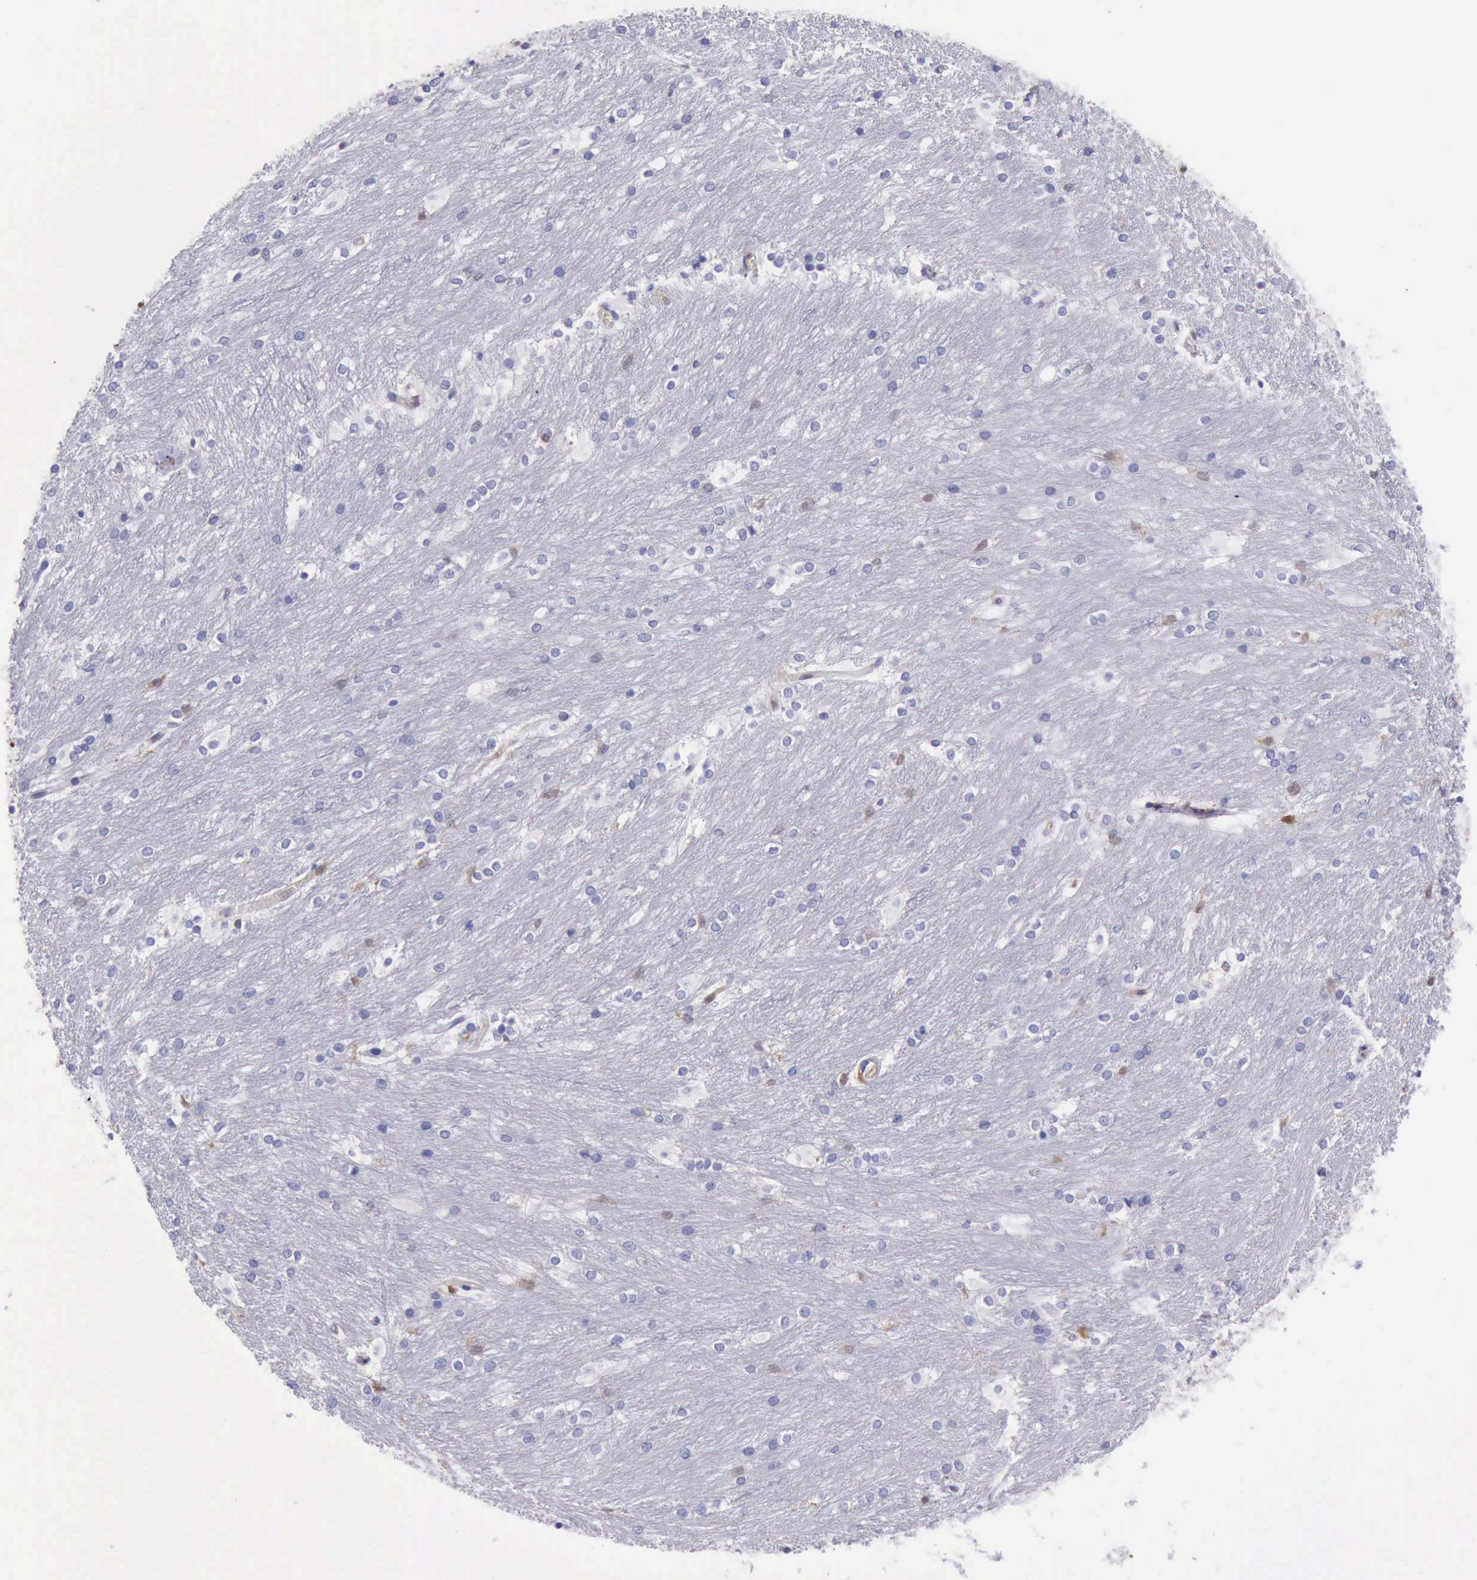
{"staining": {"intensity": "negative", "quantity": "none", "location": "none"}, "tissue": "caudate", "cell_type": "Glial cells", "image_type": "normal", "snomed": [{"axis": "morphology", "description": "Normal tissue, NOS"}, {"axis": "topography", "description": "Lateral ventricle wall"}], "caption": "This is an immunohistochemistry micrograph of normal caudate. There is no expression in glial cells.", "gene": "TYMP", "patient": {"sex": "female", "age": 19}}